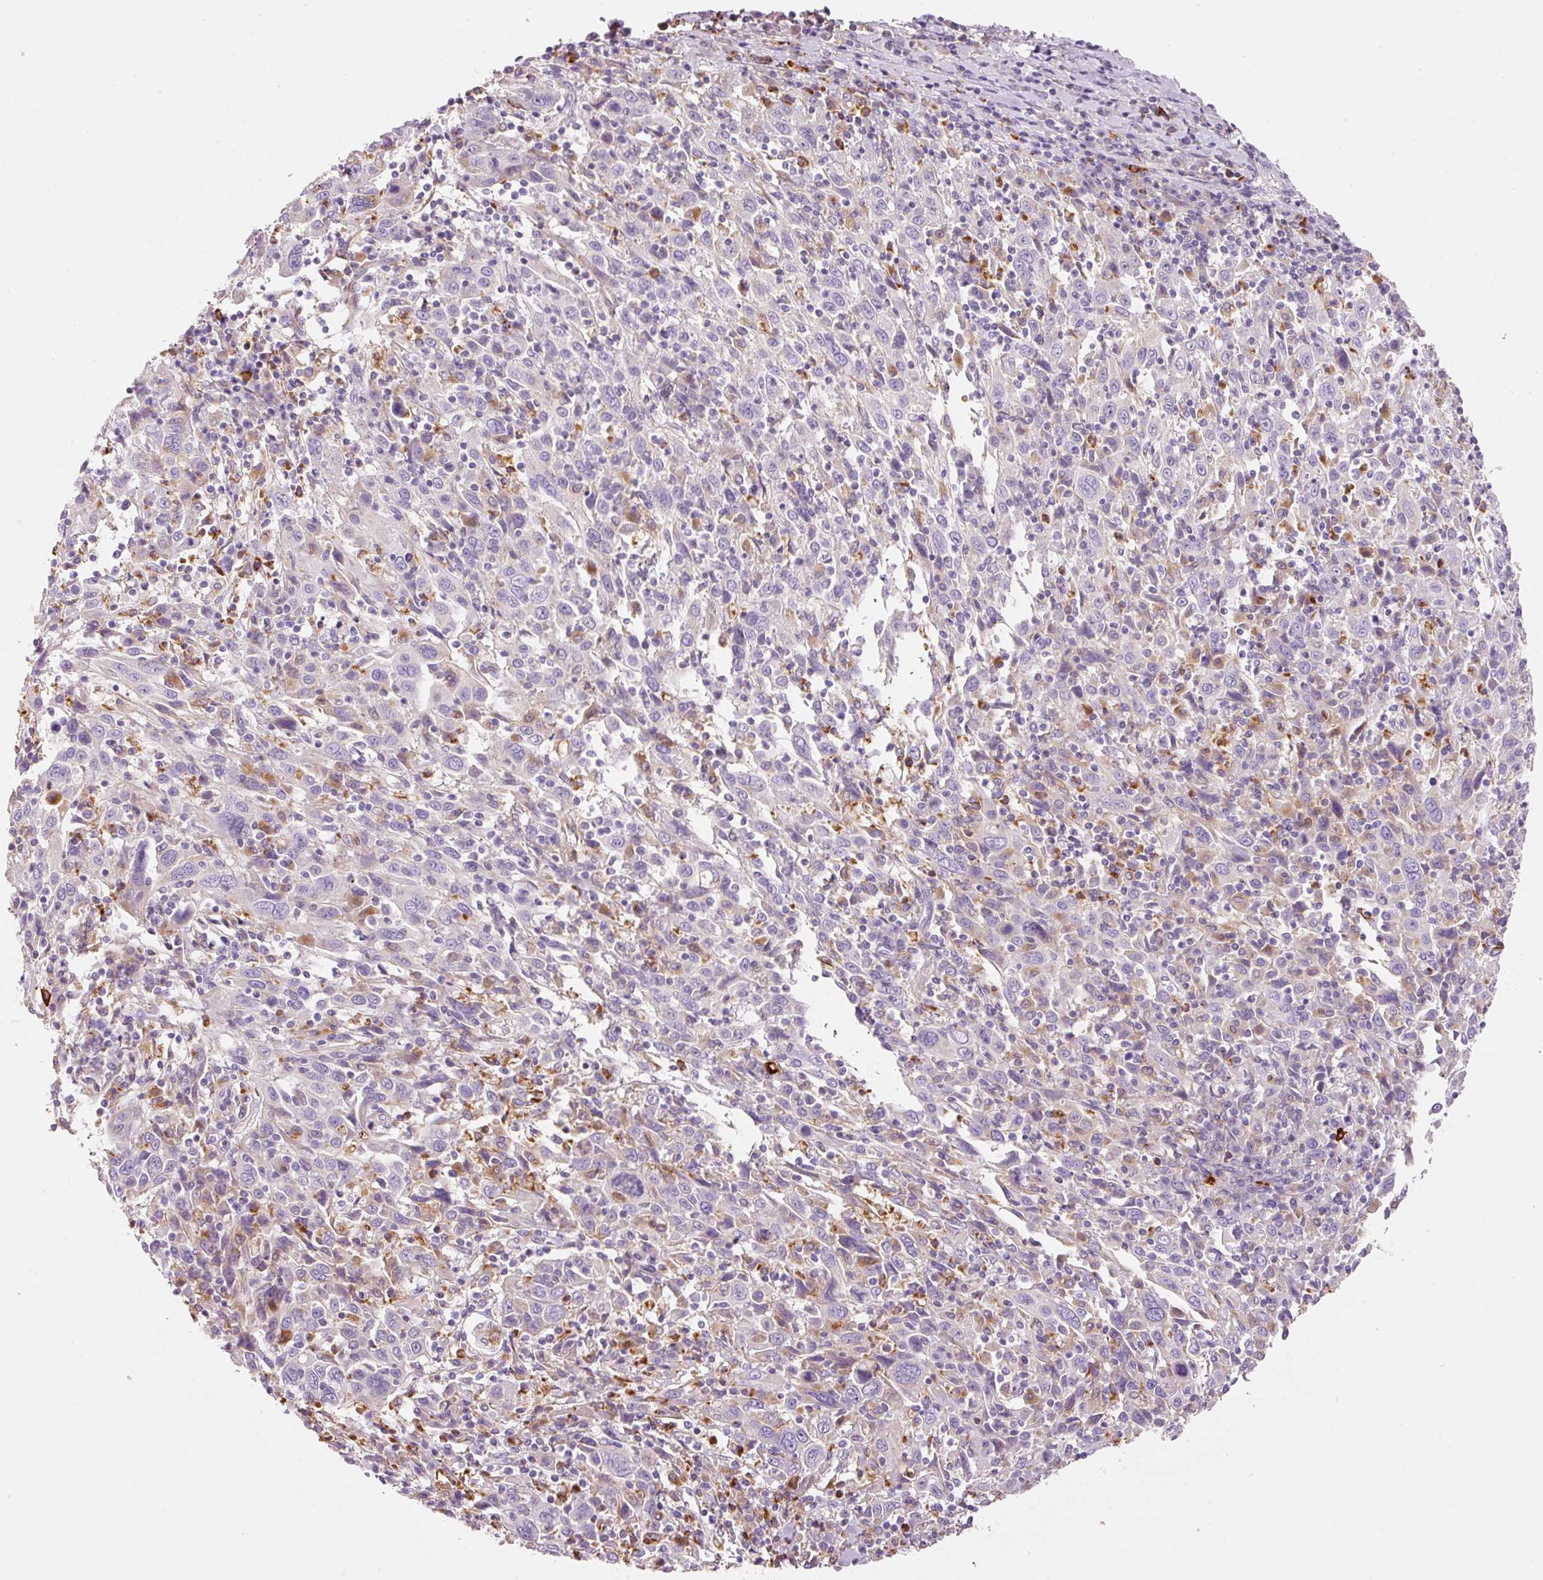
{"staining": {"intensity": "negative", "quantity": "none", "location": "none"}, "tissue": "cervical cancer", "cell_type": "Tumor cells", "image_type": "cancer", "snomed": [{"axis": "morphology", "description": "Squamous cell carcinoma, NOS"}, {"axis": "topography", "description": "Cervix"}], "caption": "Cervical cancer (squamous cell carcinoma) was stained to show a protein in brown. There is no significant expression in tumor cells. Brightfield microscopy of IHC stained with DAB (brown) and hematoxylin (blue), captured at high magnification.", "gene": "TMC8", "patient": {"sex": "female", "age": 46}}